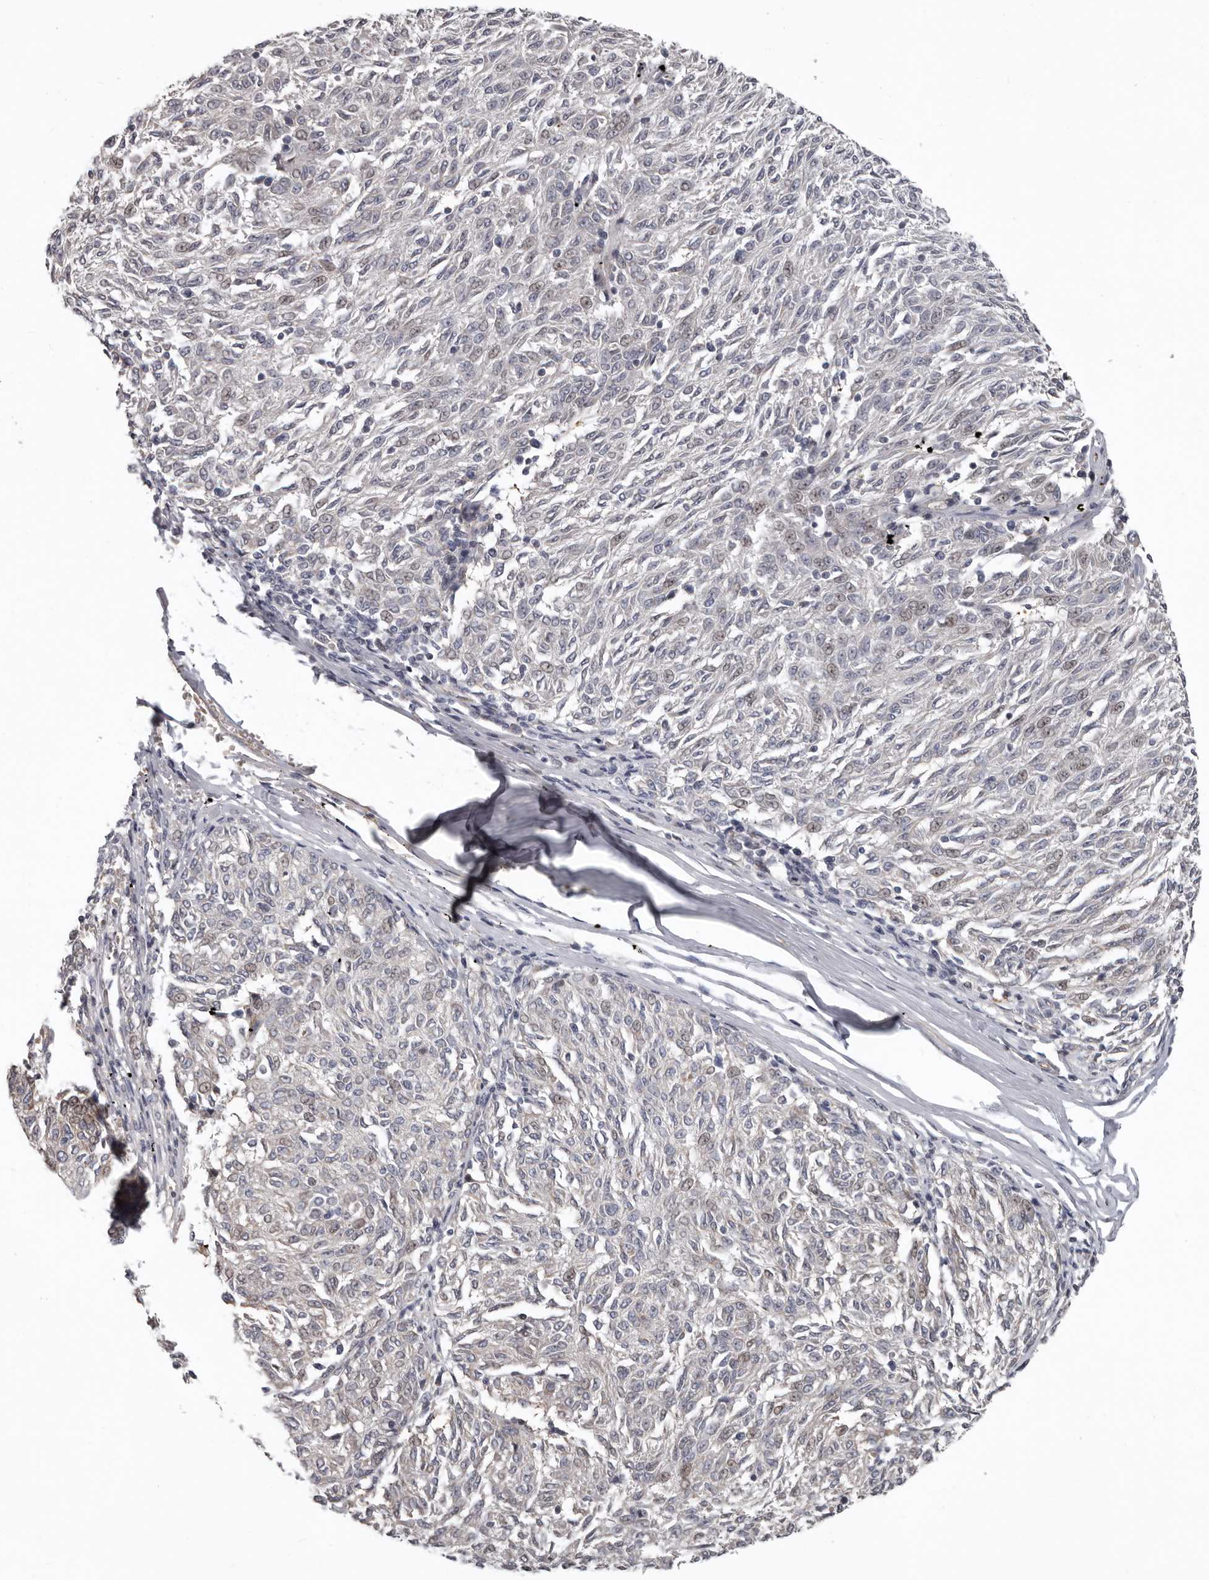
{"staining": {"intensity": "negative", "quantity": "none", "location": "none"}, "tissue": "melanoma", "cell_type": "Tumor cells", "image_type": "cancer", "snomed": [{"axis": "morphology", "description": "Malignant melanoma, NOS"}, {"axis": "topography", "description": "Skin"}], "caption": "Tumor cells are negative for protein expression in human malignant melanoma.", "gene": "RNF217", "patient": {"sex": "female", "age": 72}}